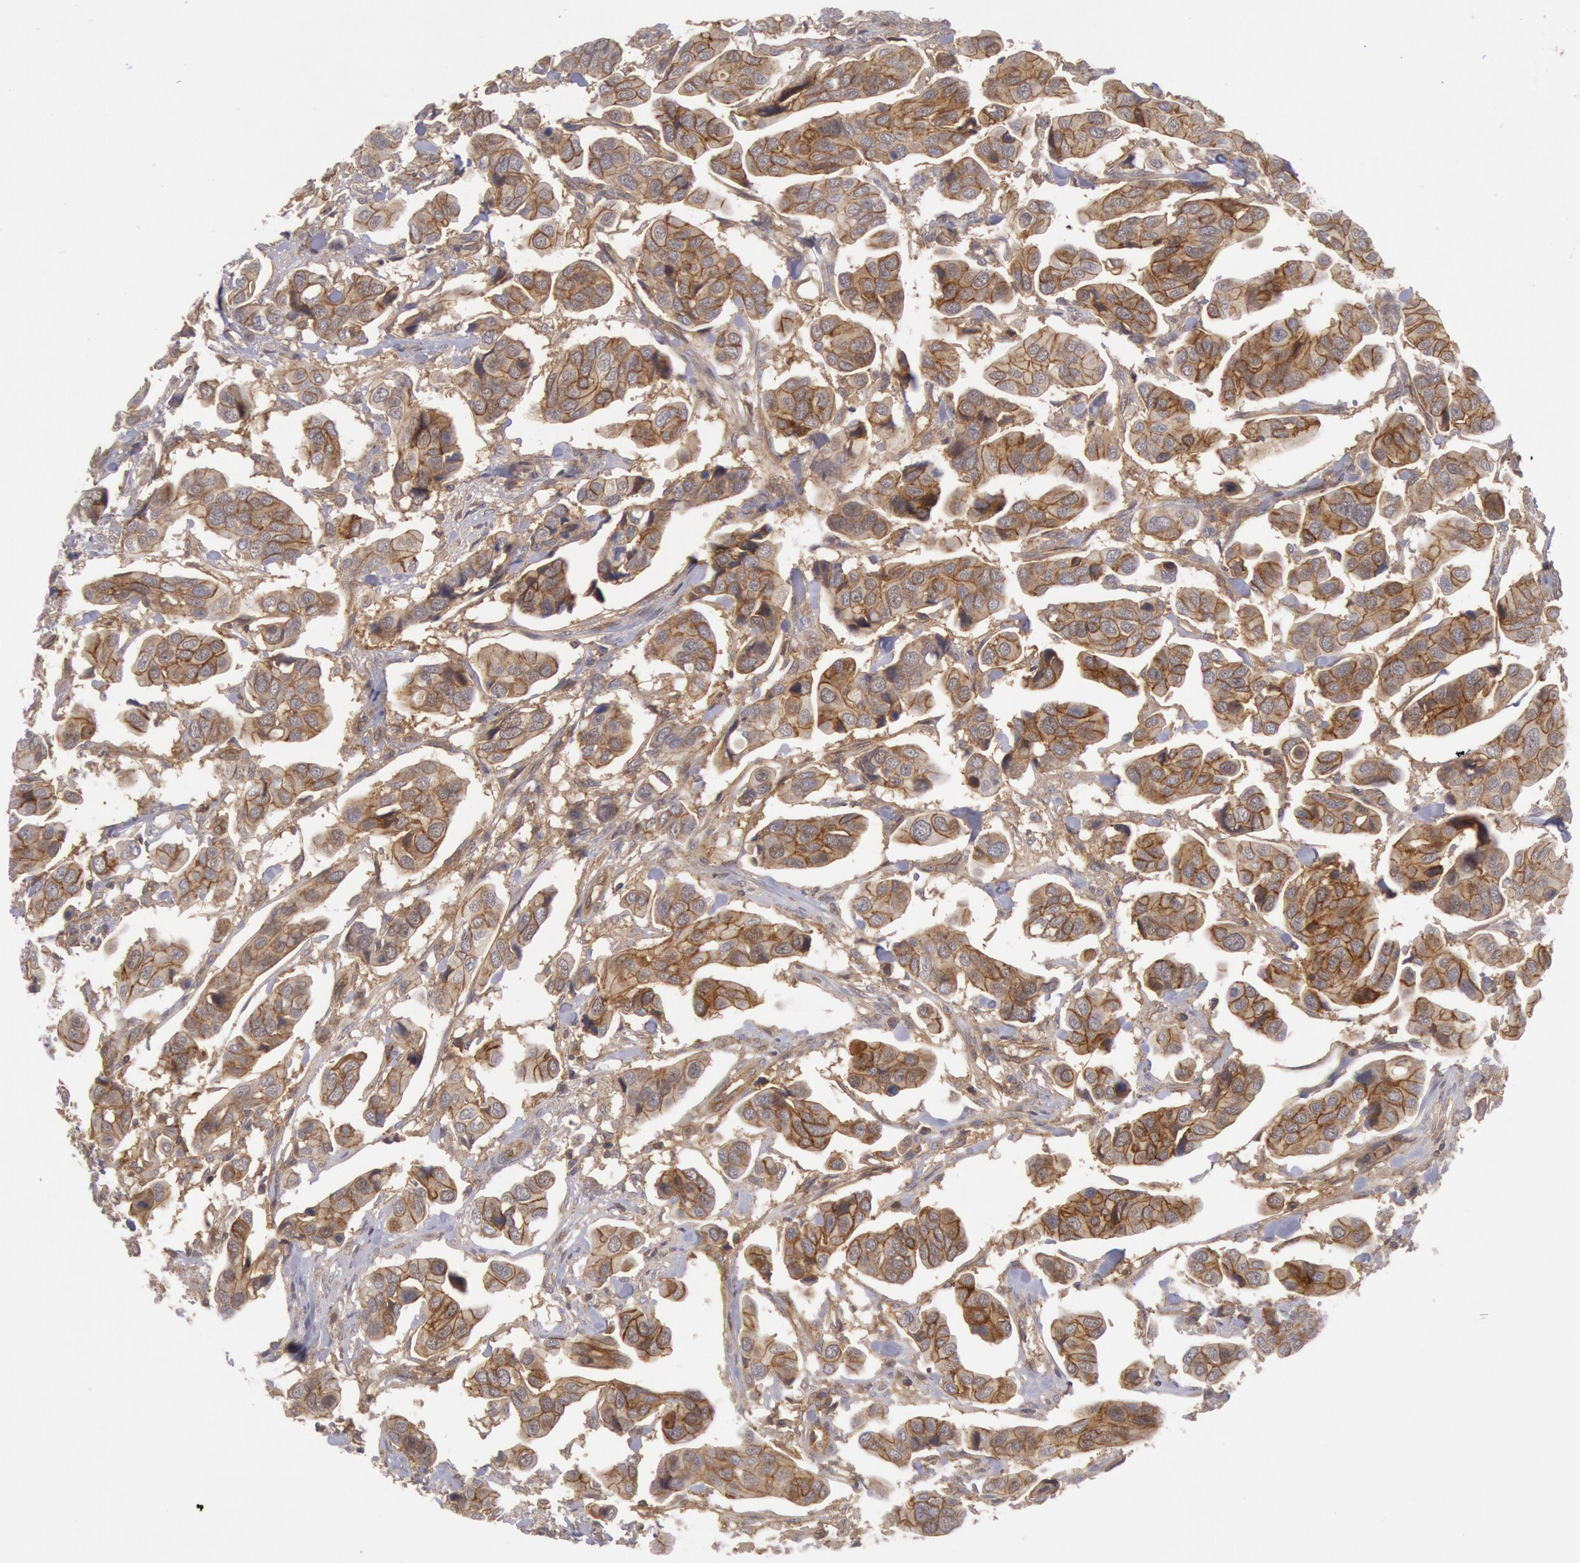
{"staining": {"intensity": "moderate", "quantity": ">75%", "location": "cytoplasmic/membranous"}, "tissue": "urothelial cancer", "cell_type": "Tumor cells", "image_type": "cancer", "snomed": [{"axis": "morphology", "description": "Adenocarcinoma, NOS"}, {"axis": "topography", "description": "Urinary bladder"}], "caption": "Approximately >75% of tumor cells in human adenocarcinoma reveal moderate cytoplasmic/membranous protein positivity as visualized by brown immunohistochemical staining.", "gene": "STX4", "patient": {"sex": "male", "age": 61}}